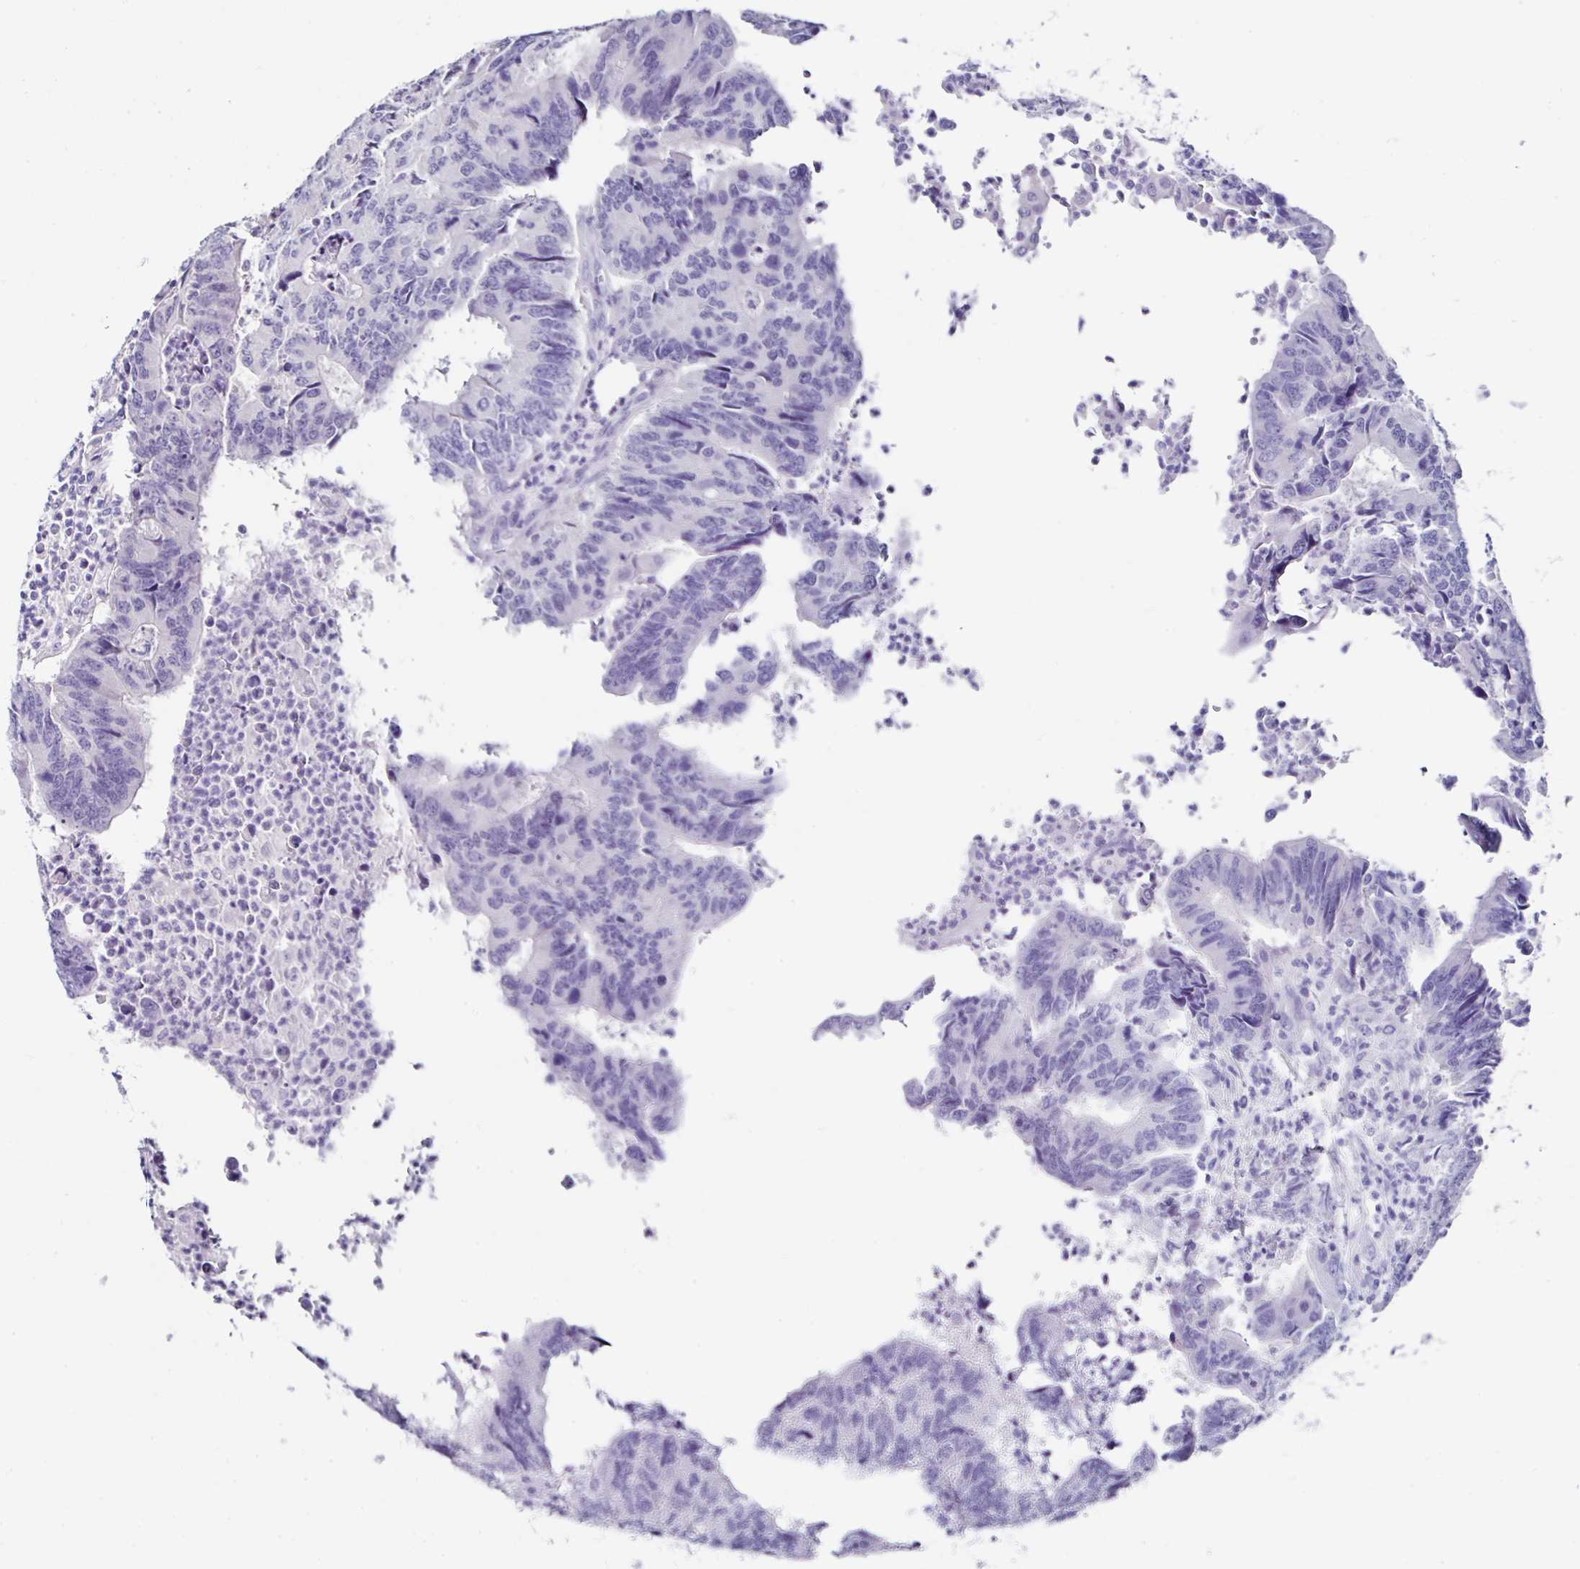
{"staining": {"intensity": "negative", "quantity": "none", "location": "none"}, "tissue": "colorectal cancer", "cell_type": "Tumor cells", "image_type": "cancer", "snomed": [{"axis": "morphology", "description": "Adenocarcinoma, NOS"}, {"axis": "topography", "description": "Colon"}], "caption": "Adenocarcinoma (colorectal) was stained to show a protein in brown. There is no significant expression in tumor cells.", "gene": "UGT3A1", "patient": {"sex": "female", "age": 67}}